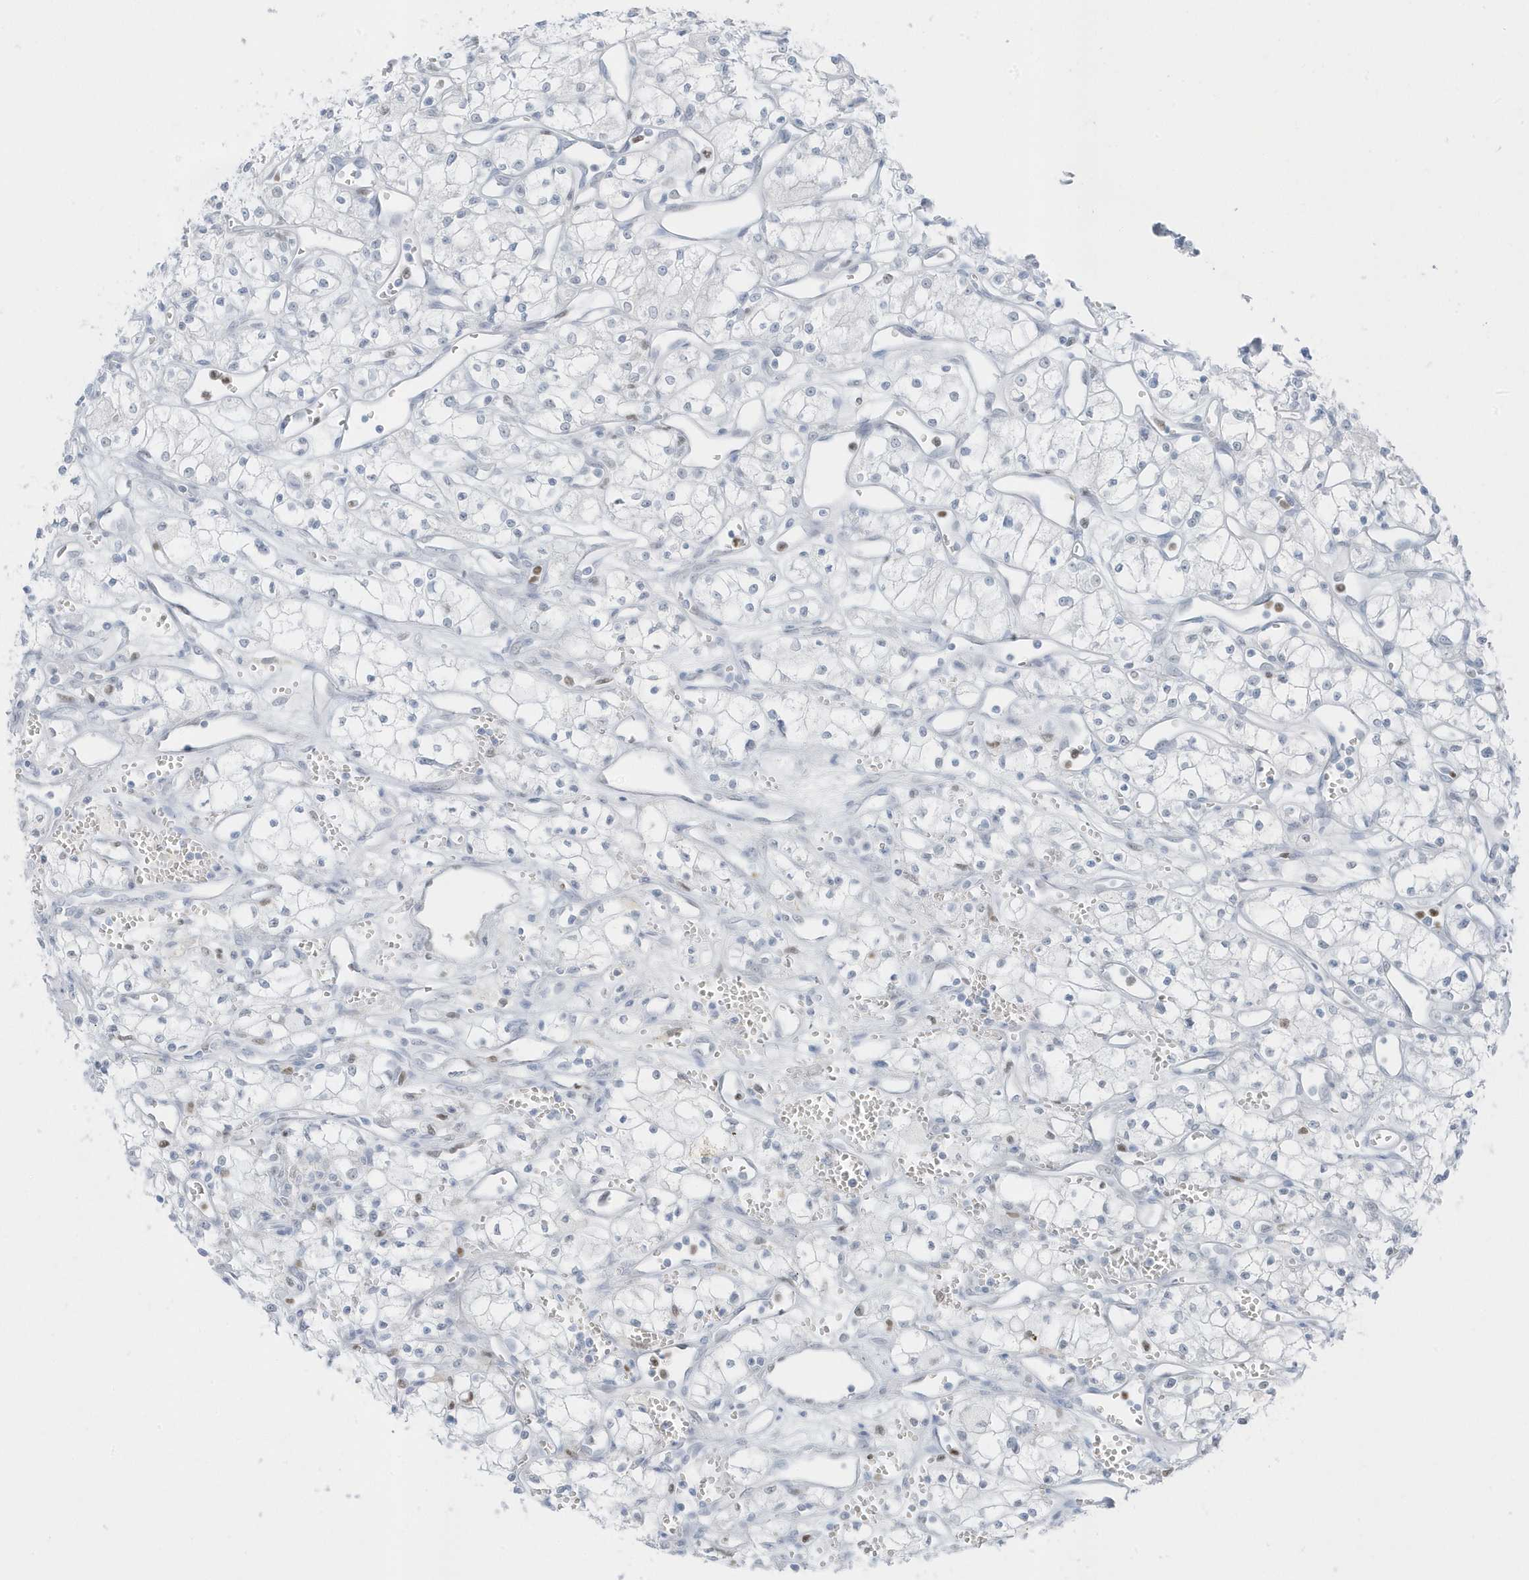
{"staining": {"intensity": "negative", "quantity": "none", "location": "none"}, "tissue": "renal cancer", "cell_type": "Tumor cells", "image_type": "cancer", "snomed": [{"axis": "morphology", "description": "Adenocarcinoma, NOS"}, {"axis": "topography", "description": "Kidney"}], "caption": "Immunohistochemical staining of renal cancer (adenocarcinoma) displays no significant expression in tumor cells.", "gene": "SMIM34", "patient": {"sex": "male", "age": 59}}